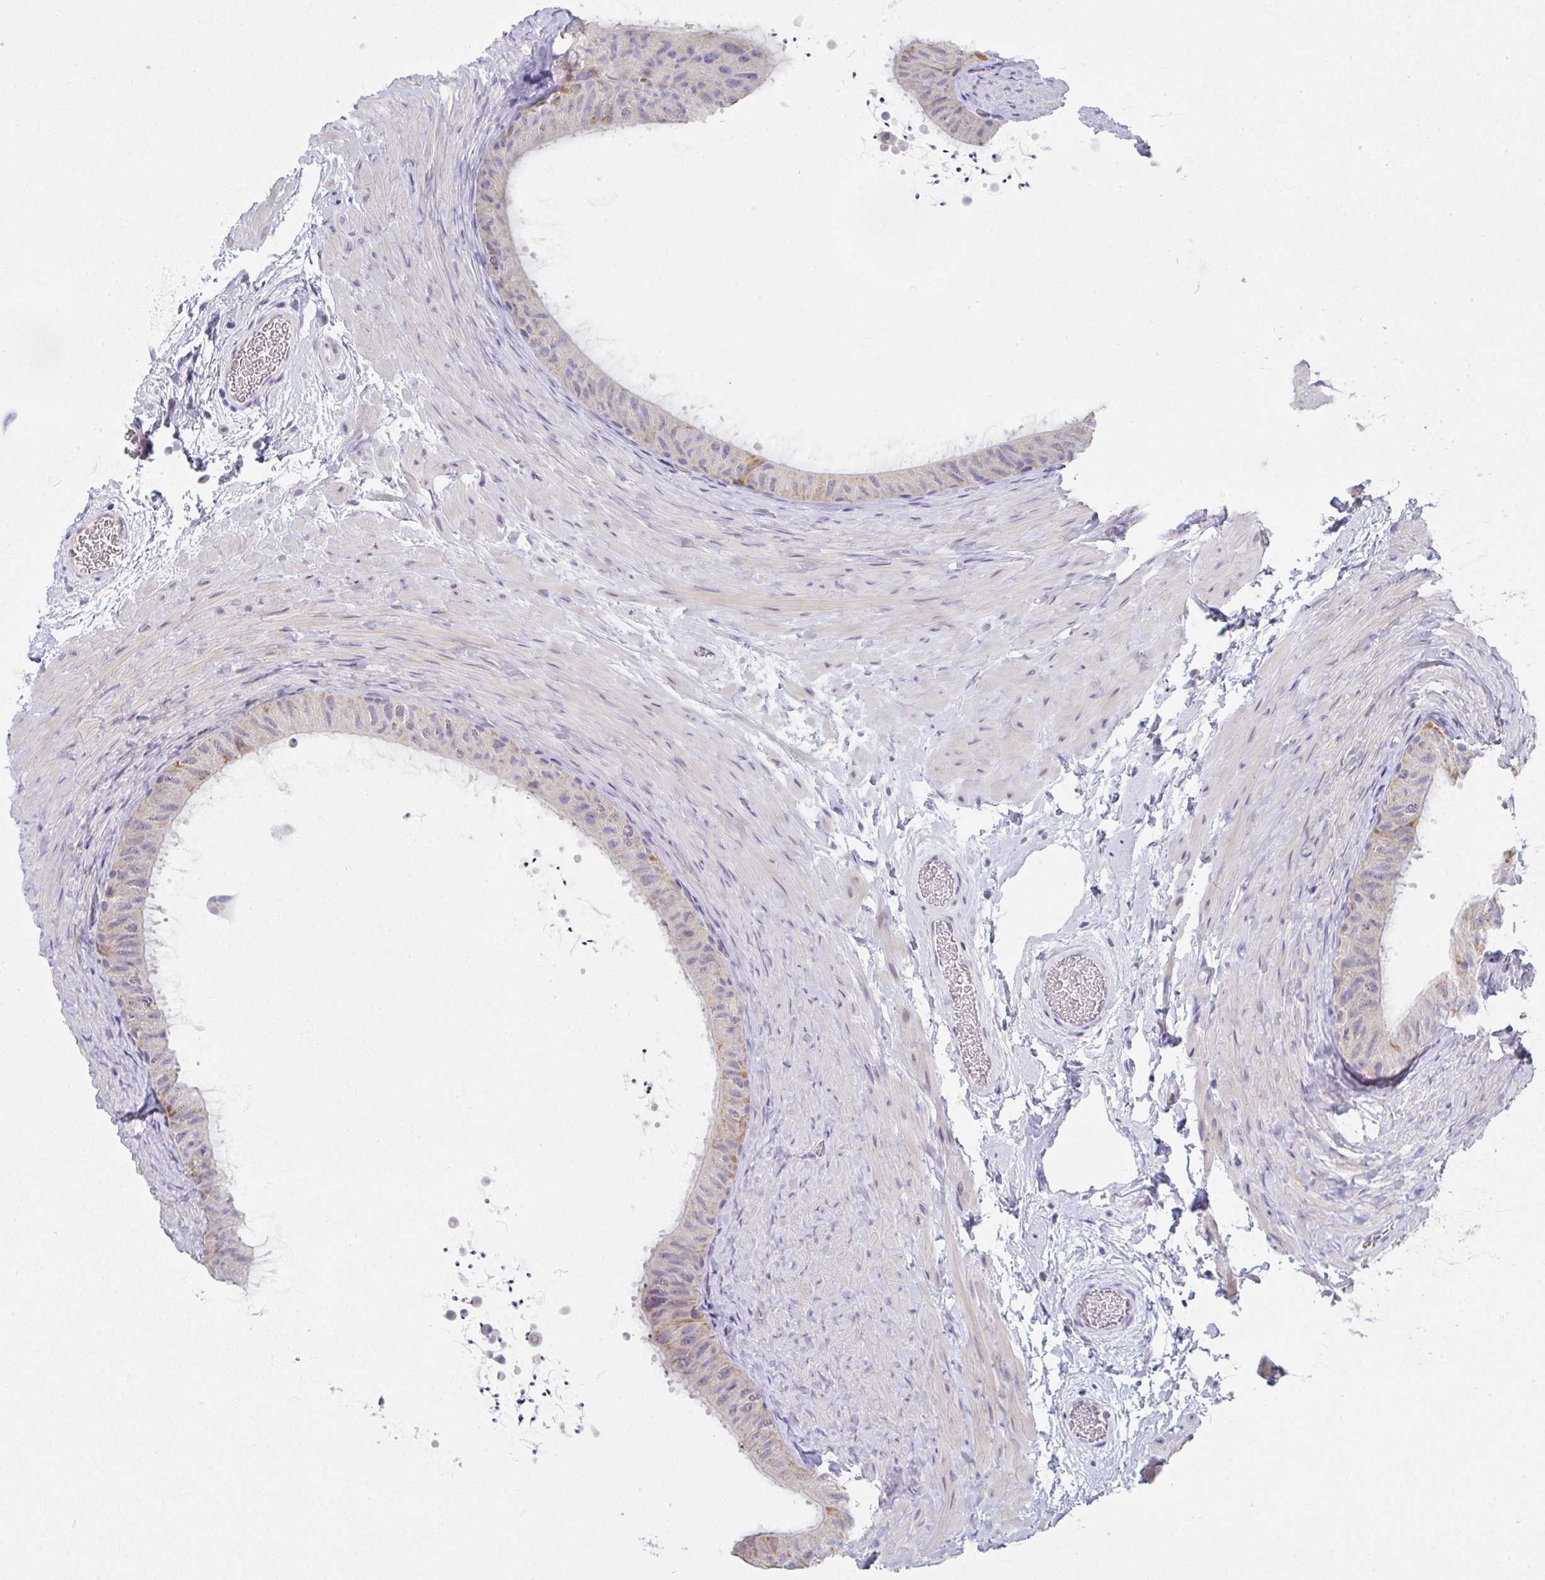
{"staining": {"intensity": "moderate", "quantity": "<25%", "location": "cytoplasmic/membranous"}, "tissue": "epididymis", "cell_type": "Glandular cells", "image_type": "normal", "snomed": [{"axis": "morphology", "description": "Normal tissue, NOS"}, {"axis": "topography", "description": "Epididymis, spermatic cord, NOS"}, {"axis": "topography", "description": "Epididymis"}], "caption": "Epididymis stained for a protein (brown) displays moderate cytoplasmic/membranous positive positivity in about <25% of glandular cells.", "gene": "CACNA1S", "patient": {"sex": "male", "age": 31}}